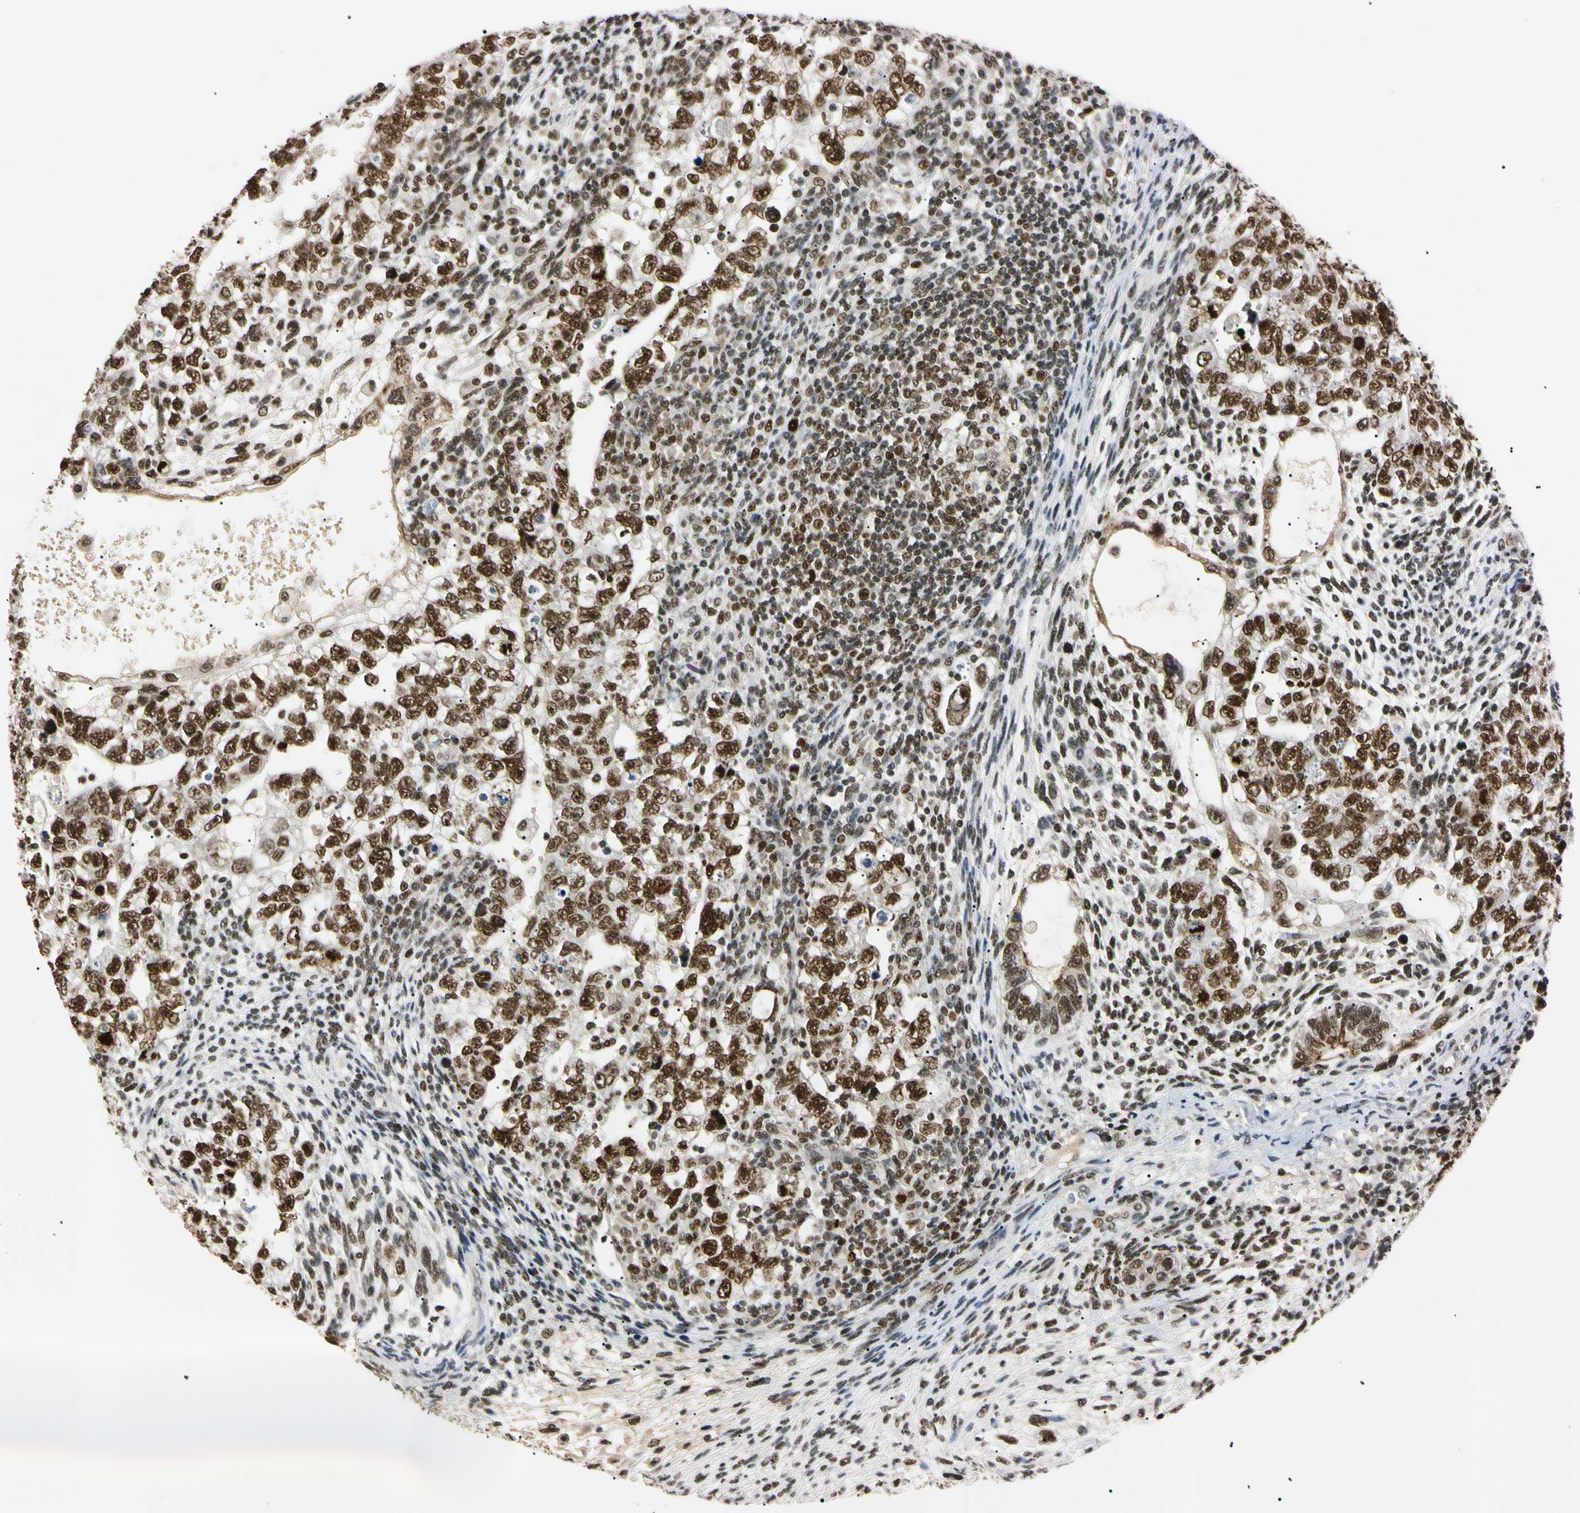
{"staining": {"intensity": "strong", "quantity": ">75%", "location": "nuclear"}, "tissue": "testis cancer", "cell_type": "Tumor cells", "image_type": "cancer", "snomed": [{"axis": "morphology", "description": "Normal tissue, NOS"}, {"axis": "morphology", "description": "Carcinoma, Embryonal, NOS"}, {"axis": "topography", "description": "Testis"}], "caption": "Immunohistochemical staining of human testis cancer exhibits strong nuclear protein positivity in about >75% of tumor cells.", "gene": "SMARCA5", "patient": {"sex": "male", "age": 36}}